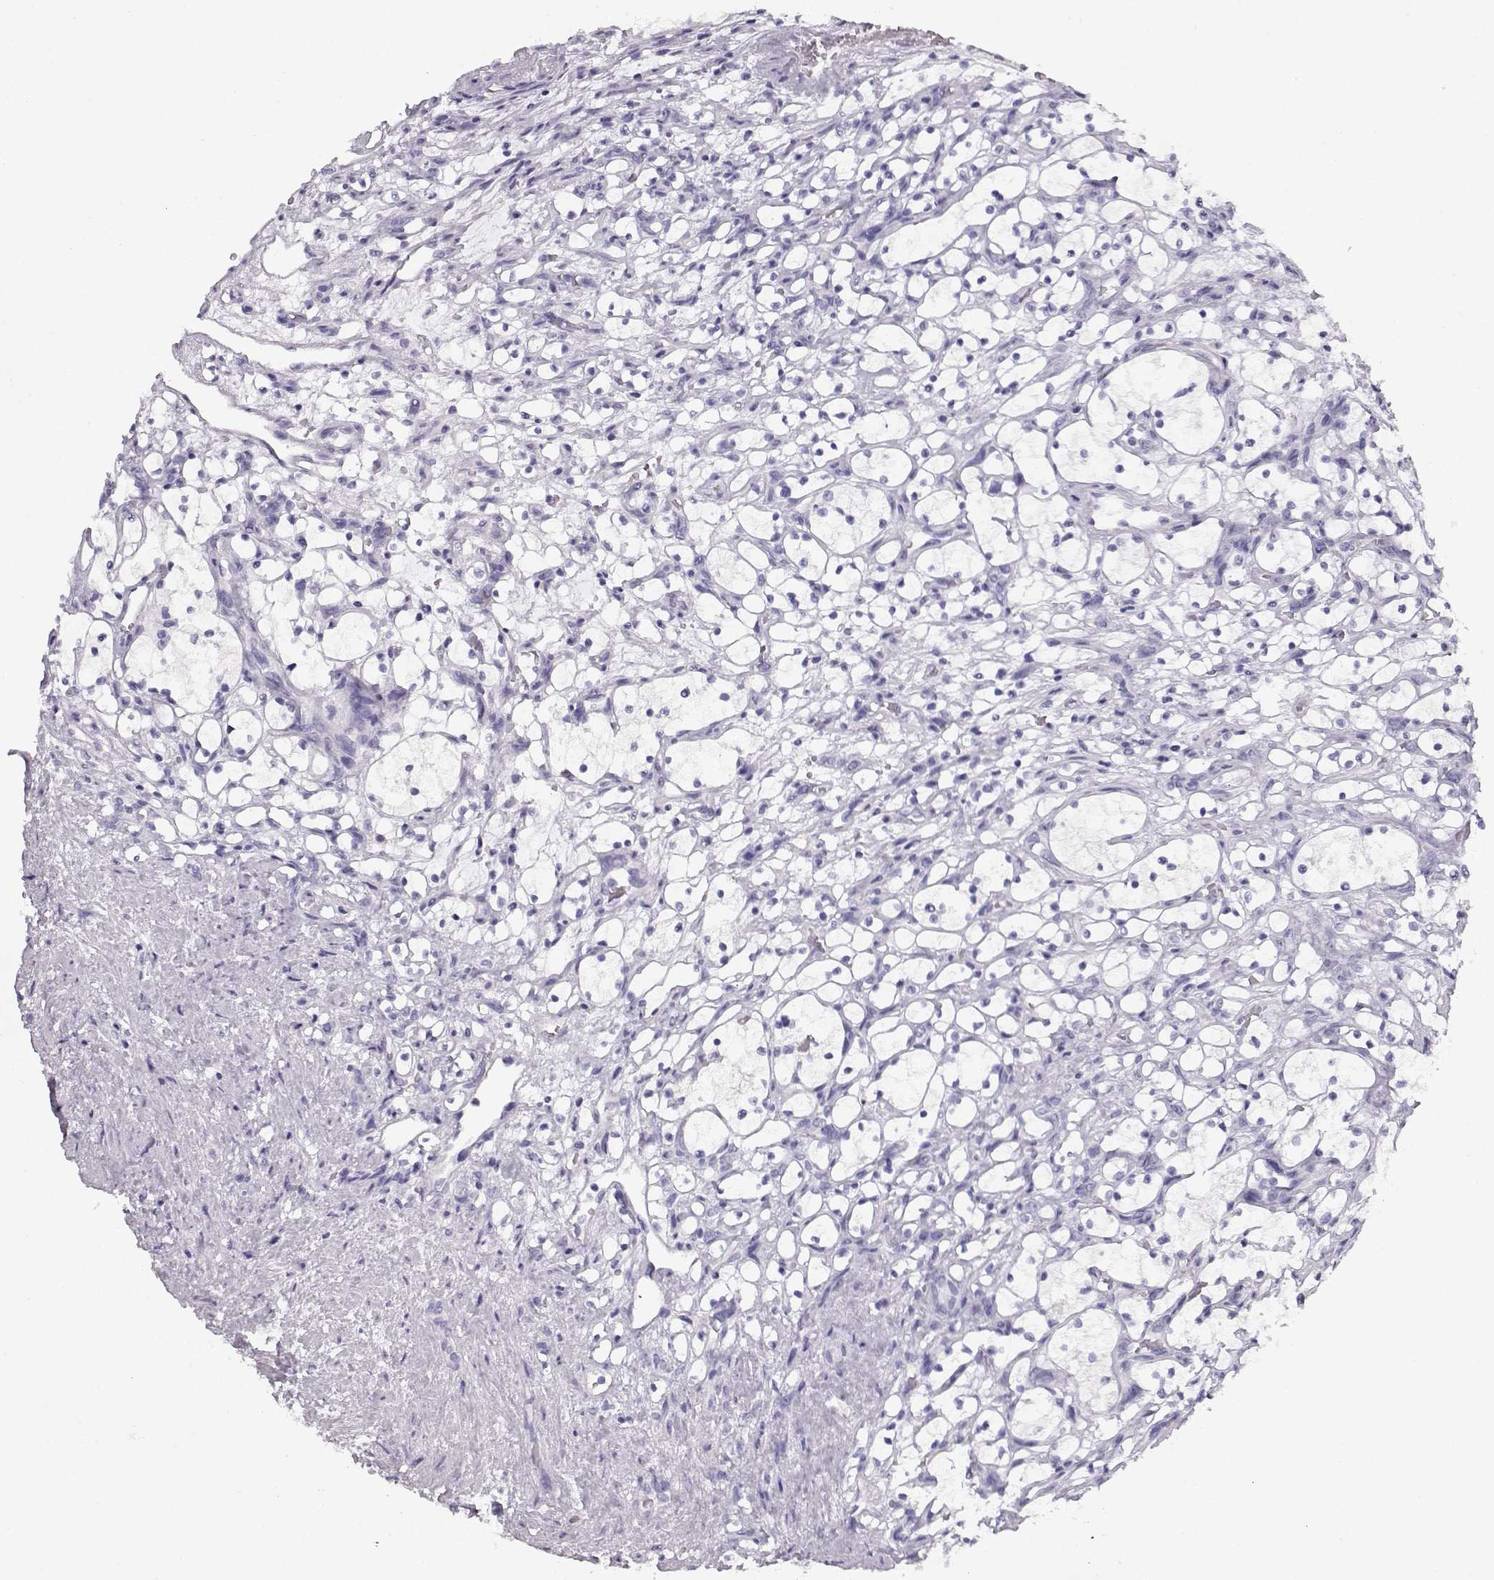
{"staining": {"intensity": "negative", "quantity": "none", "location": "none"}, "tissue": "renal cancer", "cell_type": "Tumor cells", "image_type": "cancer", "snomed": [{"axis": "morphology", "description": "Adenocarcinoma, NOS"}, {"axis": "topography", "description": "Kidney"}], "caption": "Renal adenocarcinoma was stained to show a protein in brown. There is no significant expression in tumor cells. Brightfield microscopy of IHC stained with DAB (brown) and hematoxylin (blue), captured at high magnification.", "gene": "ACTN2", "patient": {"sex": "female", "age": 69}}